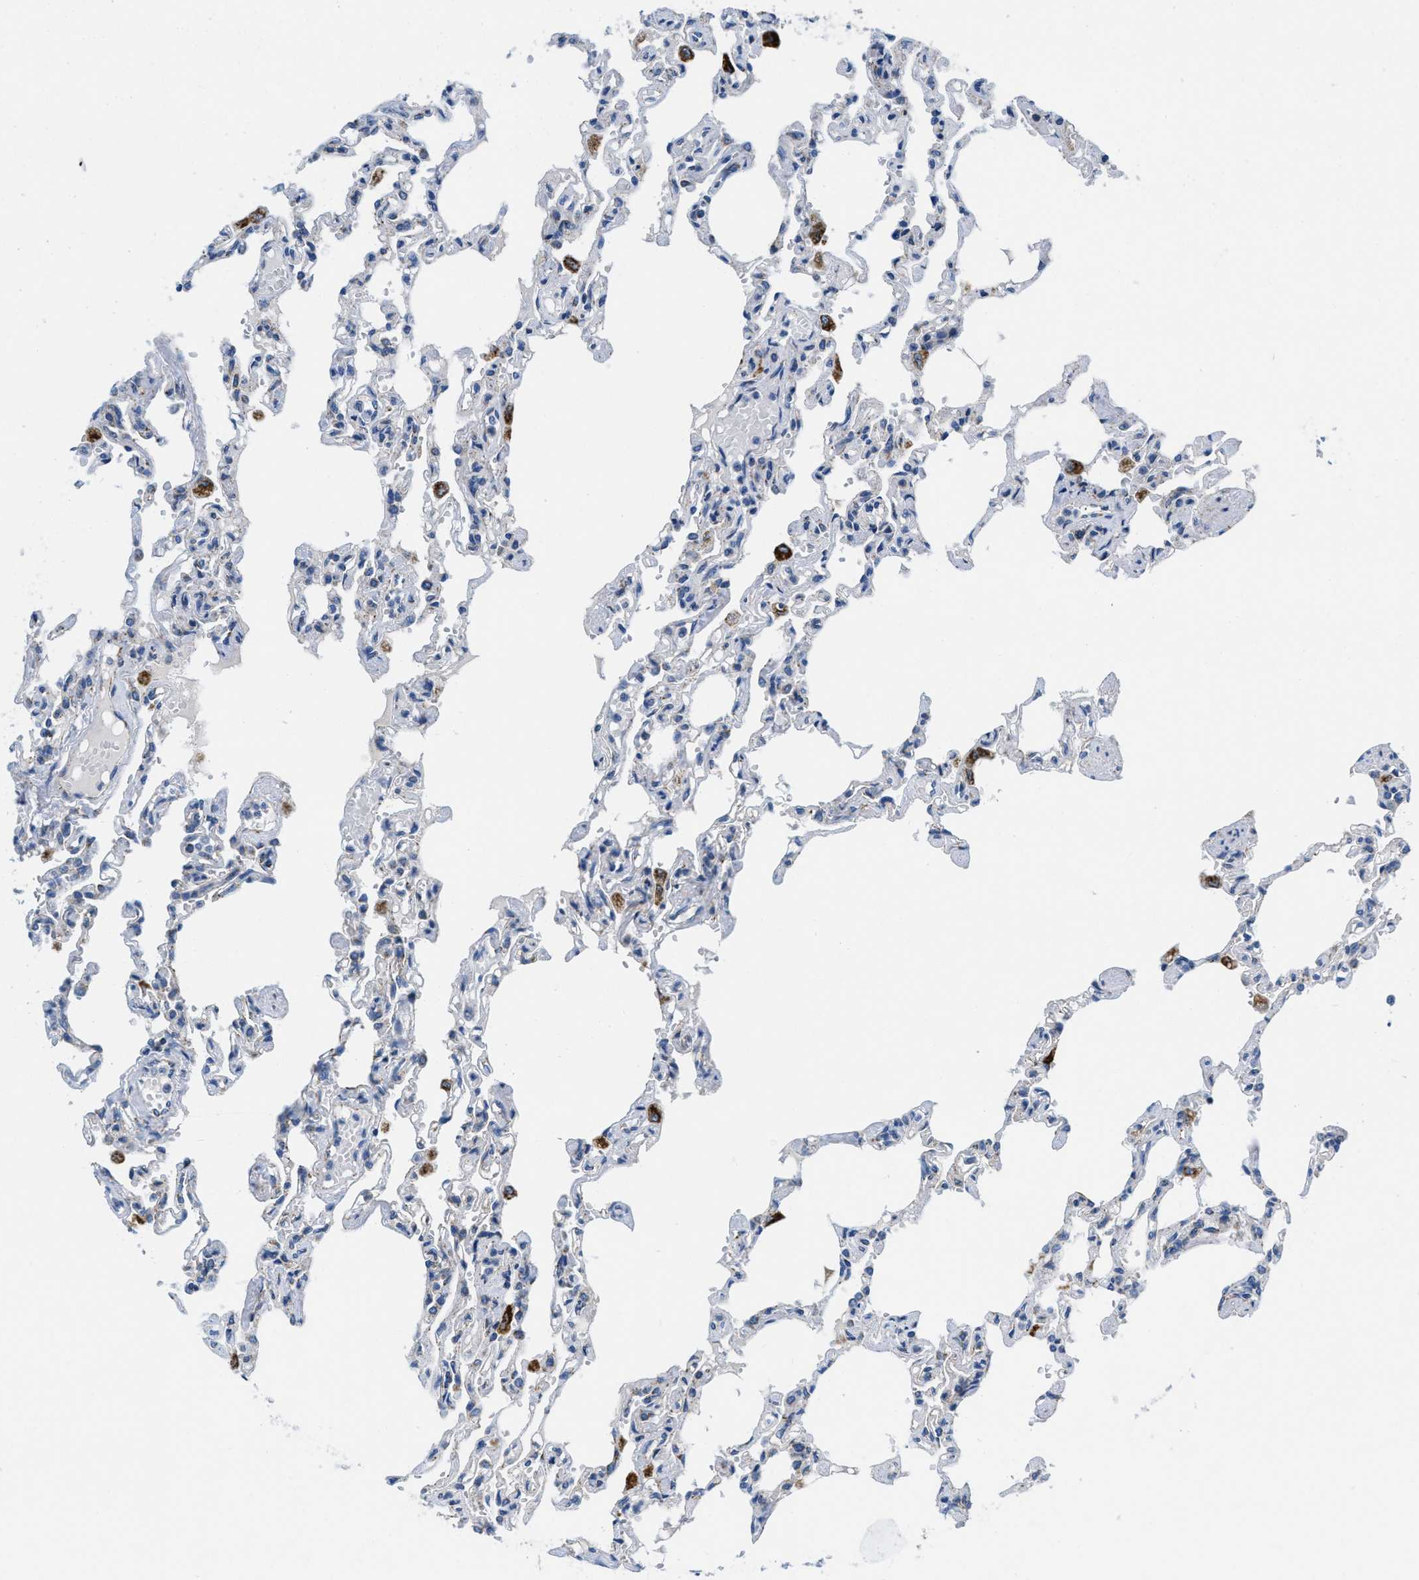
{"staining": {"intensity": "weak", "quantity": "<25%", "location": "cytoplasmic/membranous"}, "tissue": "lung", "cell_type": "Alveolar cells", "image_type": "normal", "snomed": [{"axis": "morphology", "description": "Normal tissue, NOS"}, {"axis": "topography", "description": "Lung"}], "caption": "Image shows no significant protein positivity in alveolar cells of benign lung. (Immunohistochemistry, brightfield microscopy, high magnification).", "gene": "KCNJ5", "patient": {"sex": "male", "age": 21}}